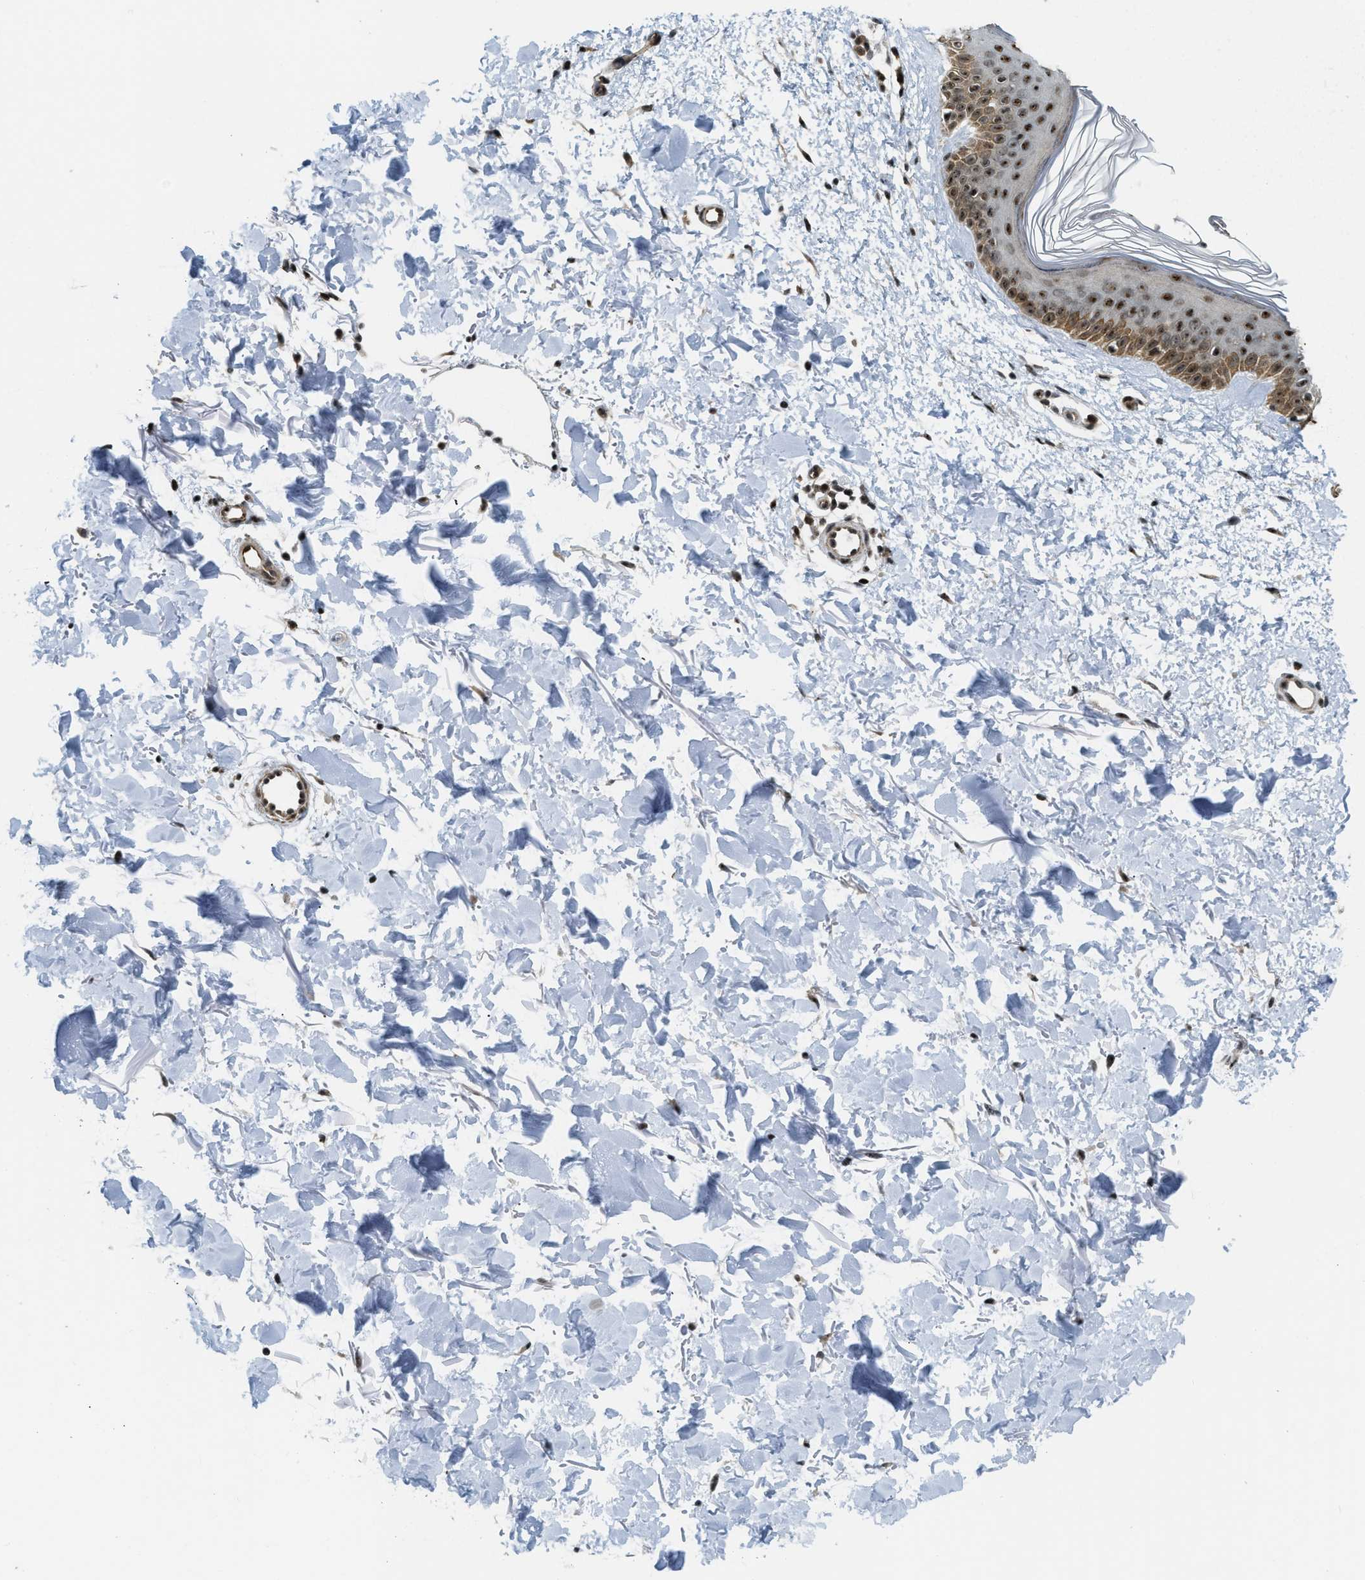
{"staining": {"intensity": "moderate", "quantity": ">75%", "location": "cytoplasmic/membranous,nuclear"}, "tissue": "skin", "cell_type": "Fibroblasts", "image_type": "normal", "snomed": [{"axis": "morphology", "description": "Normal tissue, NOS"}, {"axis": "morphology", "description": "Malignant melanoma, NOS"}, {"axis": "topography", "description": "Skin"}], "caption": "A brown stain highlights moderate cytoplasmic/membranous,nuclear expression of a protein in fibroblasts of normal human skin. (DAB = brown stain, brightfield microscopy at high magnification).", "gene": "E2F1", "patient": {"sex": "male", "age": 83}}